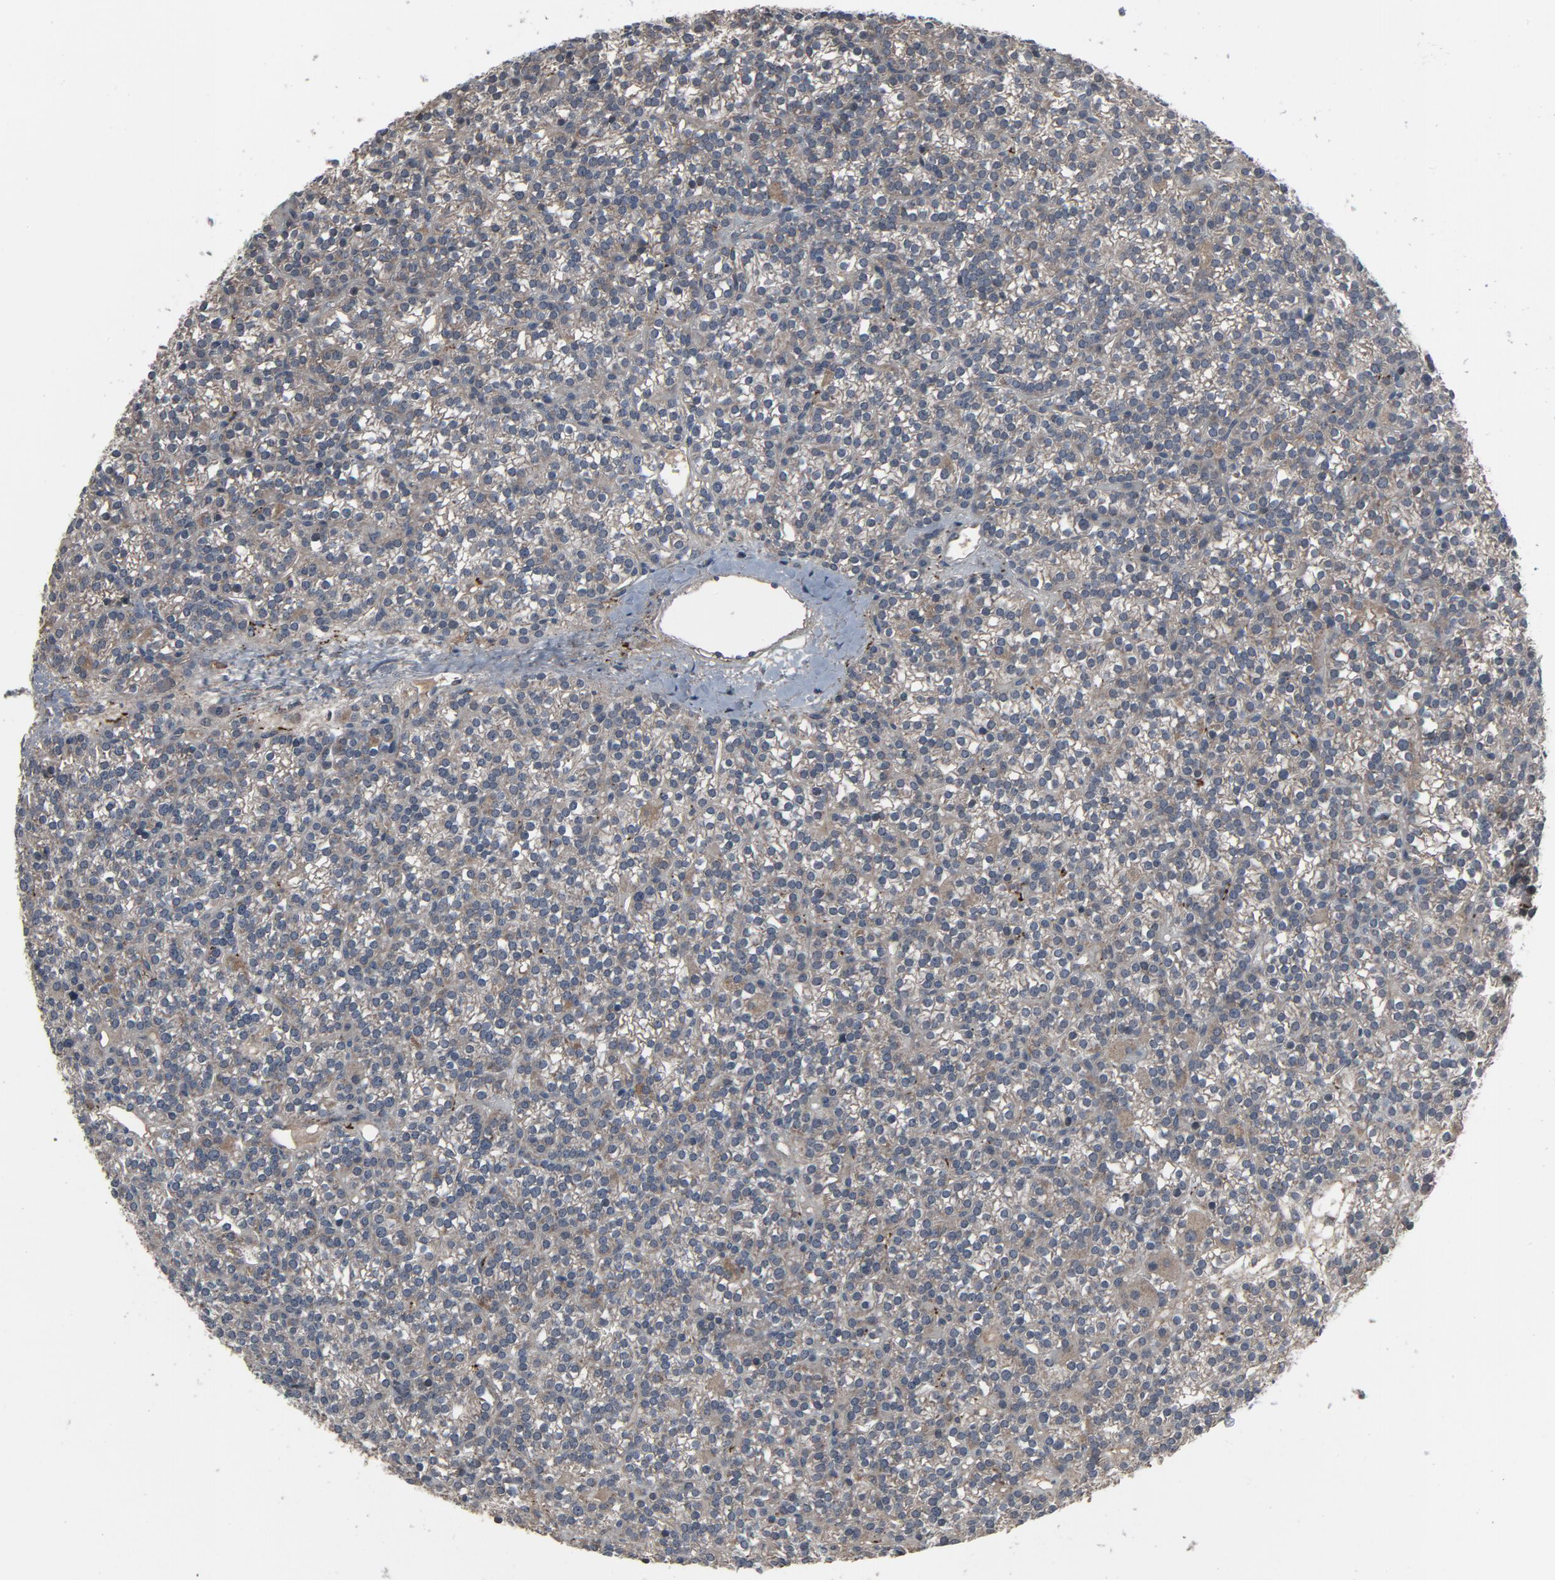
{"staining": {"intensity": "negative", "quantity": "none", "location": "none"}, "tissue": "parathyroid gland", "cell_type": "Glandular cells", "image_type": "normal", "snomed": [{"axis": "morphology", "description": "Normal tissue, NOS"}, {"axis": "topography", "description": "Parathyroid gland"}], "caption": "Parathyroid gland was stained to show a protein in brown. There is no significant staining in glandular cells. Nuclei are stained in blue.", "gene": "PDZD4", "patient": {"sex": "female", "age": 50}}